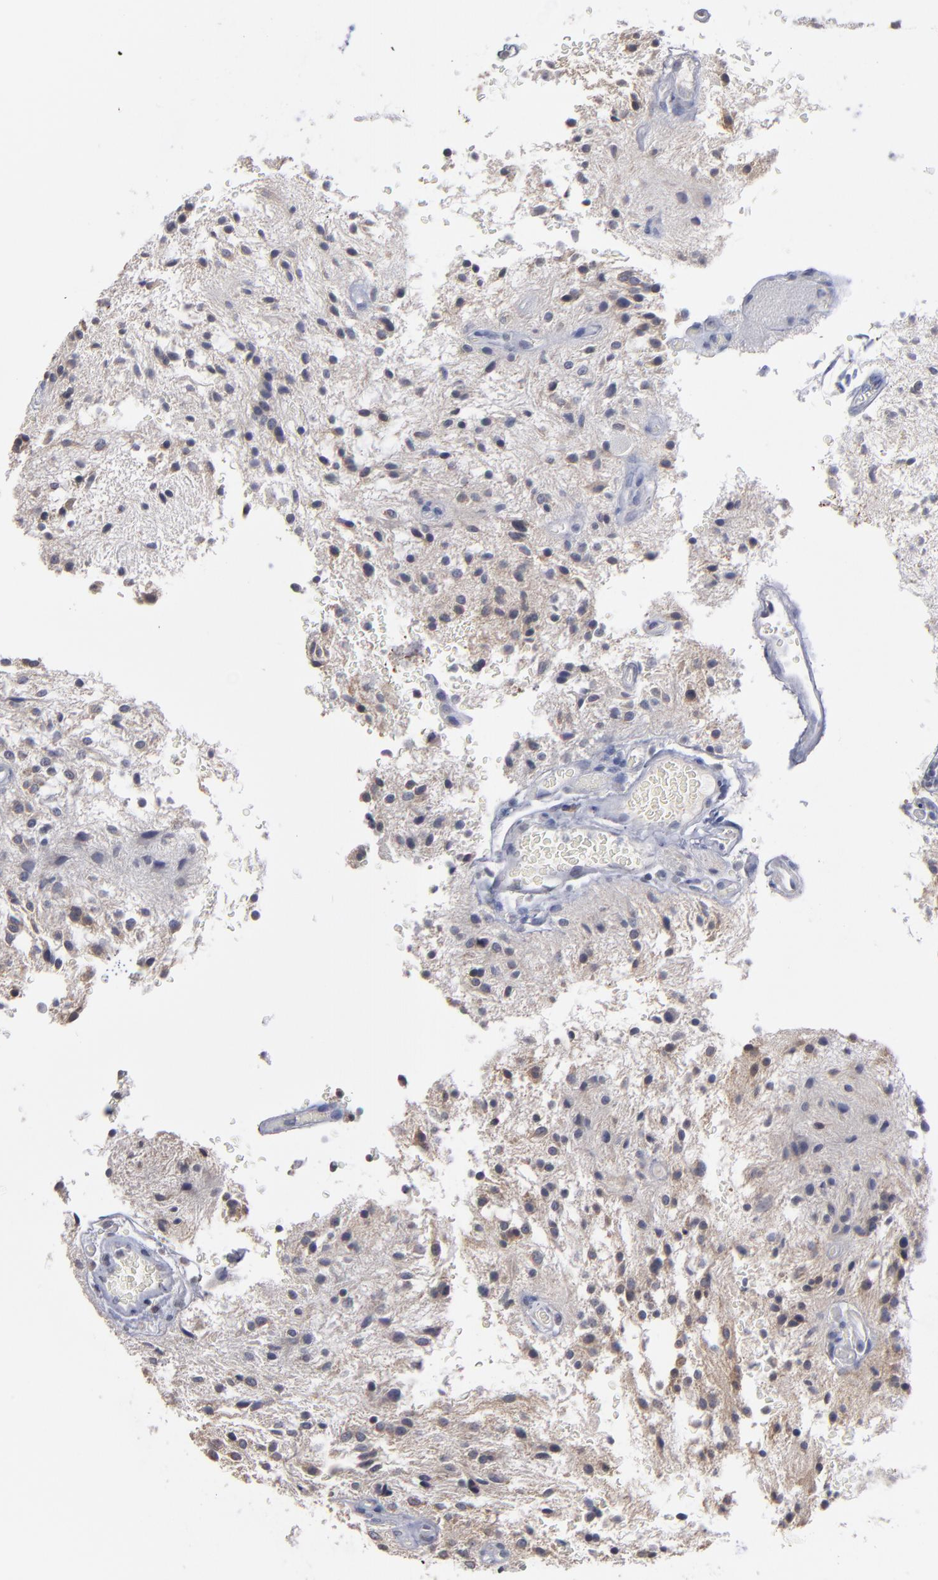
{"staining": {"intensity": "weak", "quantity": "<25%", "location": "cytoplasmic/membranous"}, "tissue": "glioma", "cell_type": "Tumor cells", "image_type": "cancer", "snomed": [{"axis": "morphology", "description": "Glioma, malignant, NOS"}, {"axis": "topography", "description": "Cerebellum"}], "caption": "This is a micrograph of immunohistochemistry (IHC) staining of glioma (malignant), which shows no expression in tumor cells. (DAB (3,3'-diaminobenzidine) IHC, high magnification).", "gene": "RPH3A", "patient": {"sex": "female", "age": 10}}